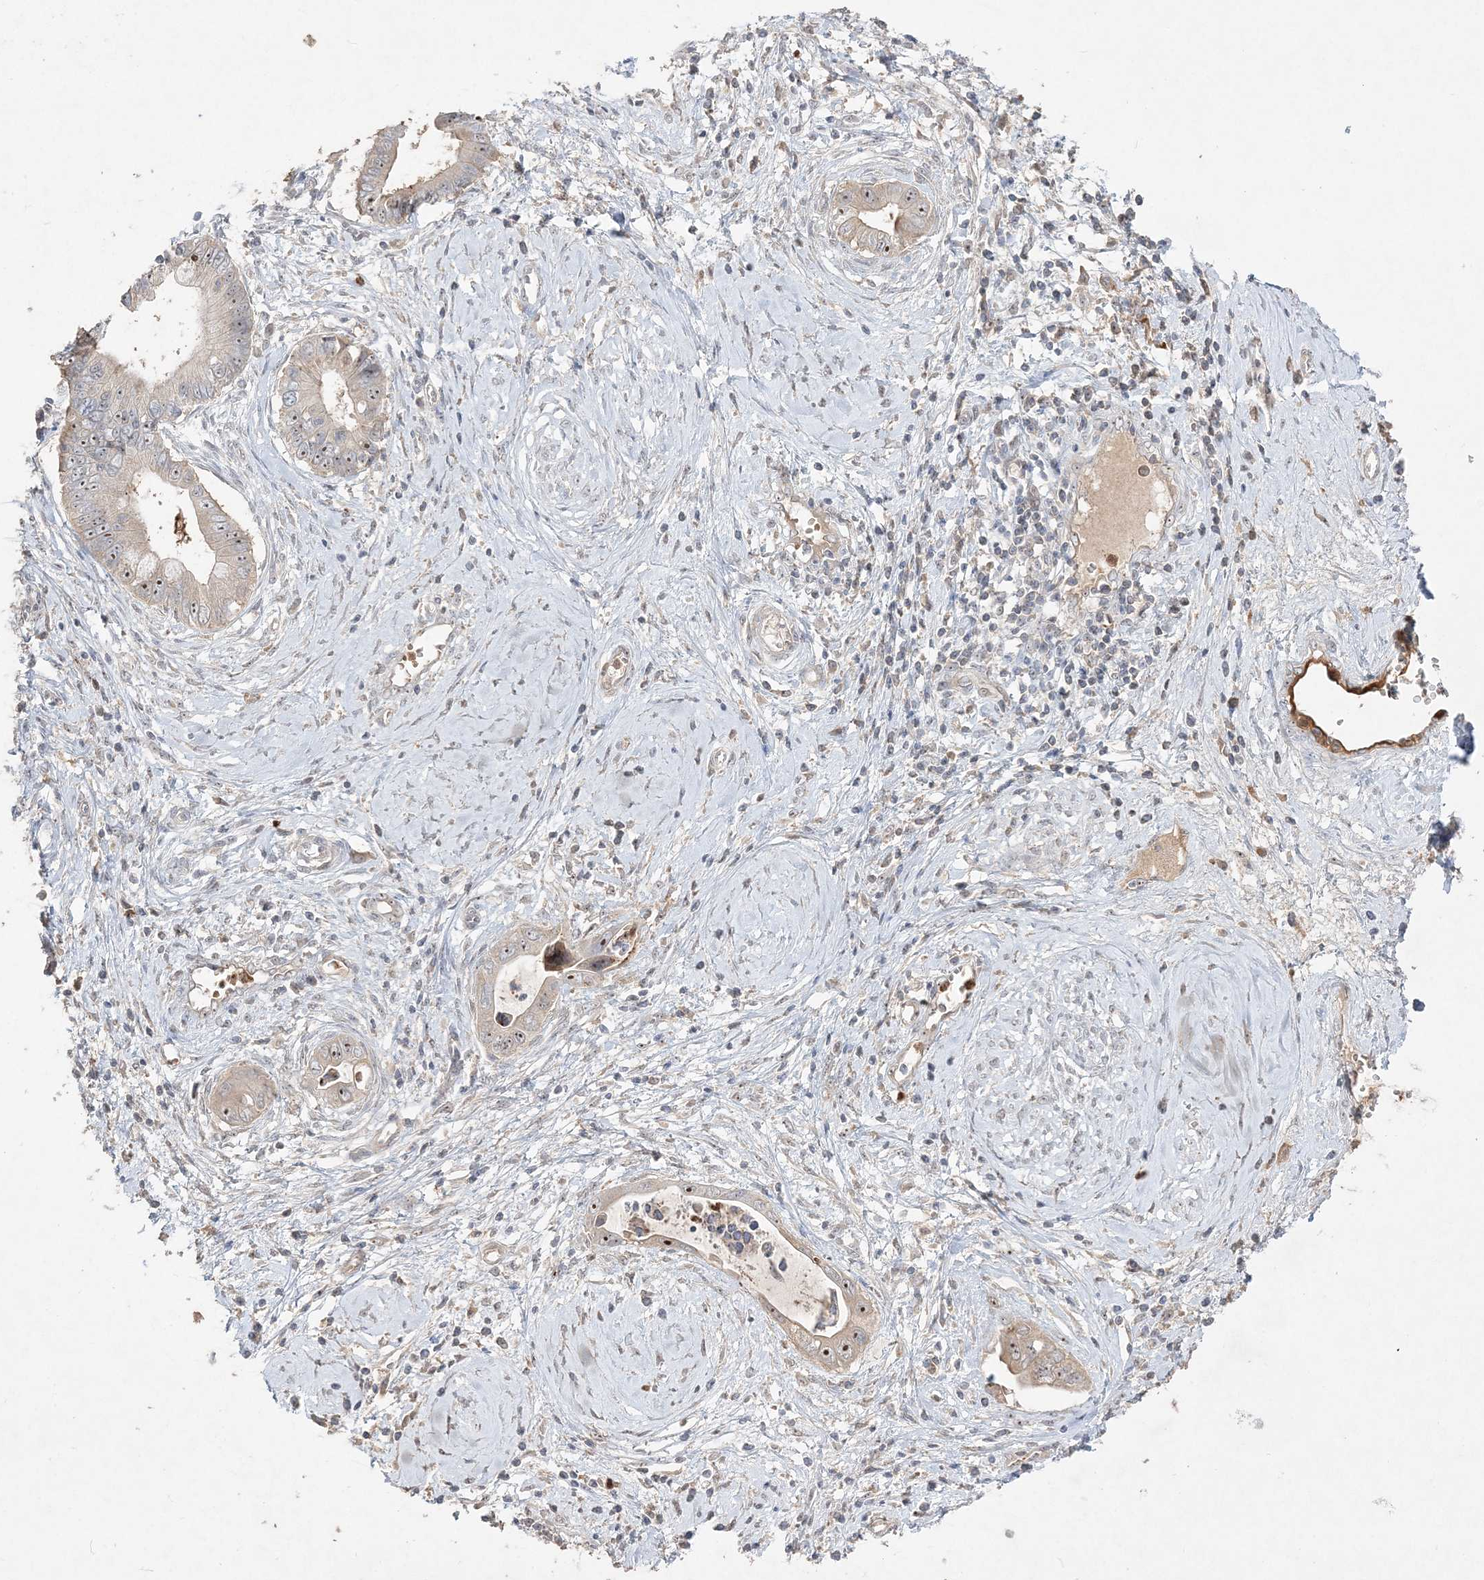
{"staining": {"intensity": "moderate", "quantity": "25%-75%", "location": "nuclear"}, "tissue": "cervical cancer", "cell_type": "Tumor cells", "image_type": "cancer", "snomed": [{"axis": "morphology", "description": "Adenocarcinoma, NOS"}, {"axis": "topography", "description": "Cervix"}], "caption": "Protein expression analysis of human adenocarcinoma (cervical) reveals moderate nuclear staining in about 25%-75% of tumor cells. (IHC, brightfield microscopy, high magnification).", "gene": "NOP16", "patient": {"sex": "female", "age": 44}}